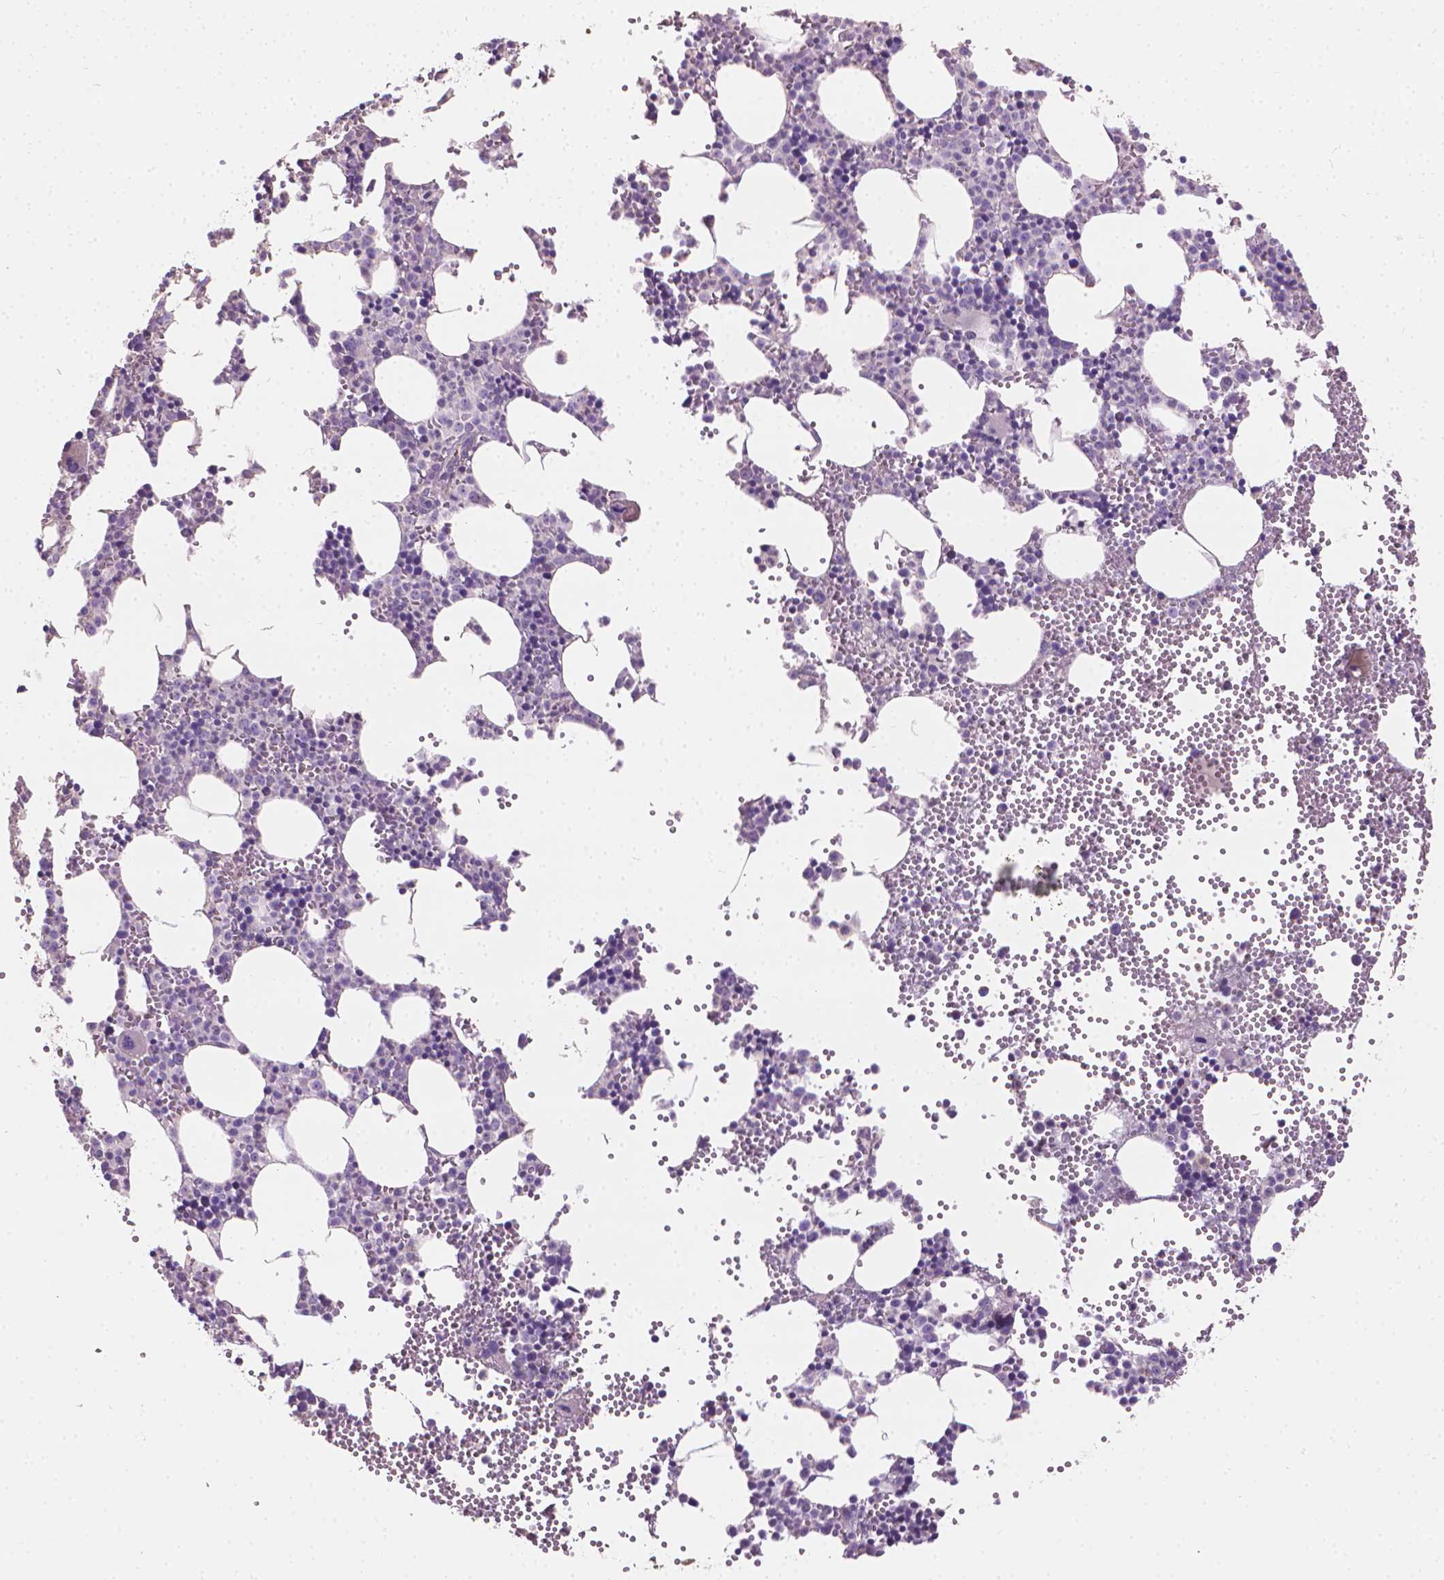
{"staining": {"intensity": "negative", "quantity": "none", "location": "none"}, "tissue": "bone marrow", "cell_type": "Hematopoietic cells", "image_type": "normal", "snomed": [{"axis": "morphology", "description": "Normal tissue, NOS"}, {"axis": "topography", "description": "Bone marrow"}], "caption": "Immunohistochemistry micrograph of unremarkable human bone marrow stained for a protein (brown), which reveals no staining in hematopoietic cells.", "gene": "CABCOCO1", "patient": {"sex": "male", "age": 89}}